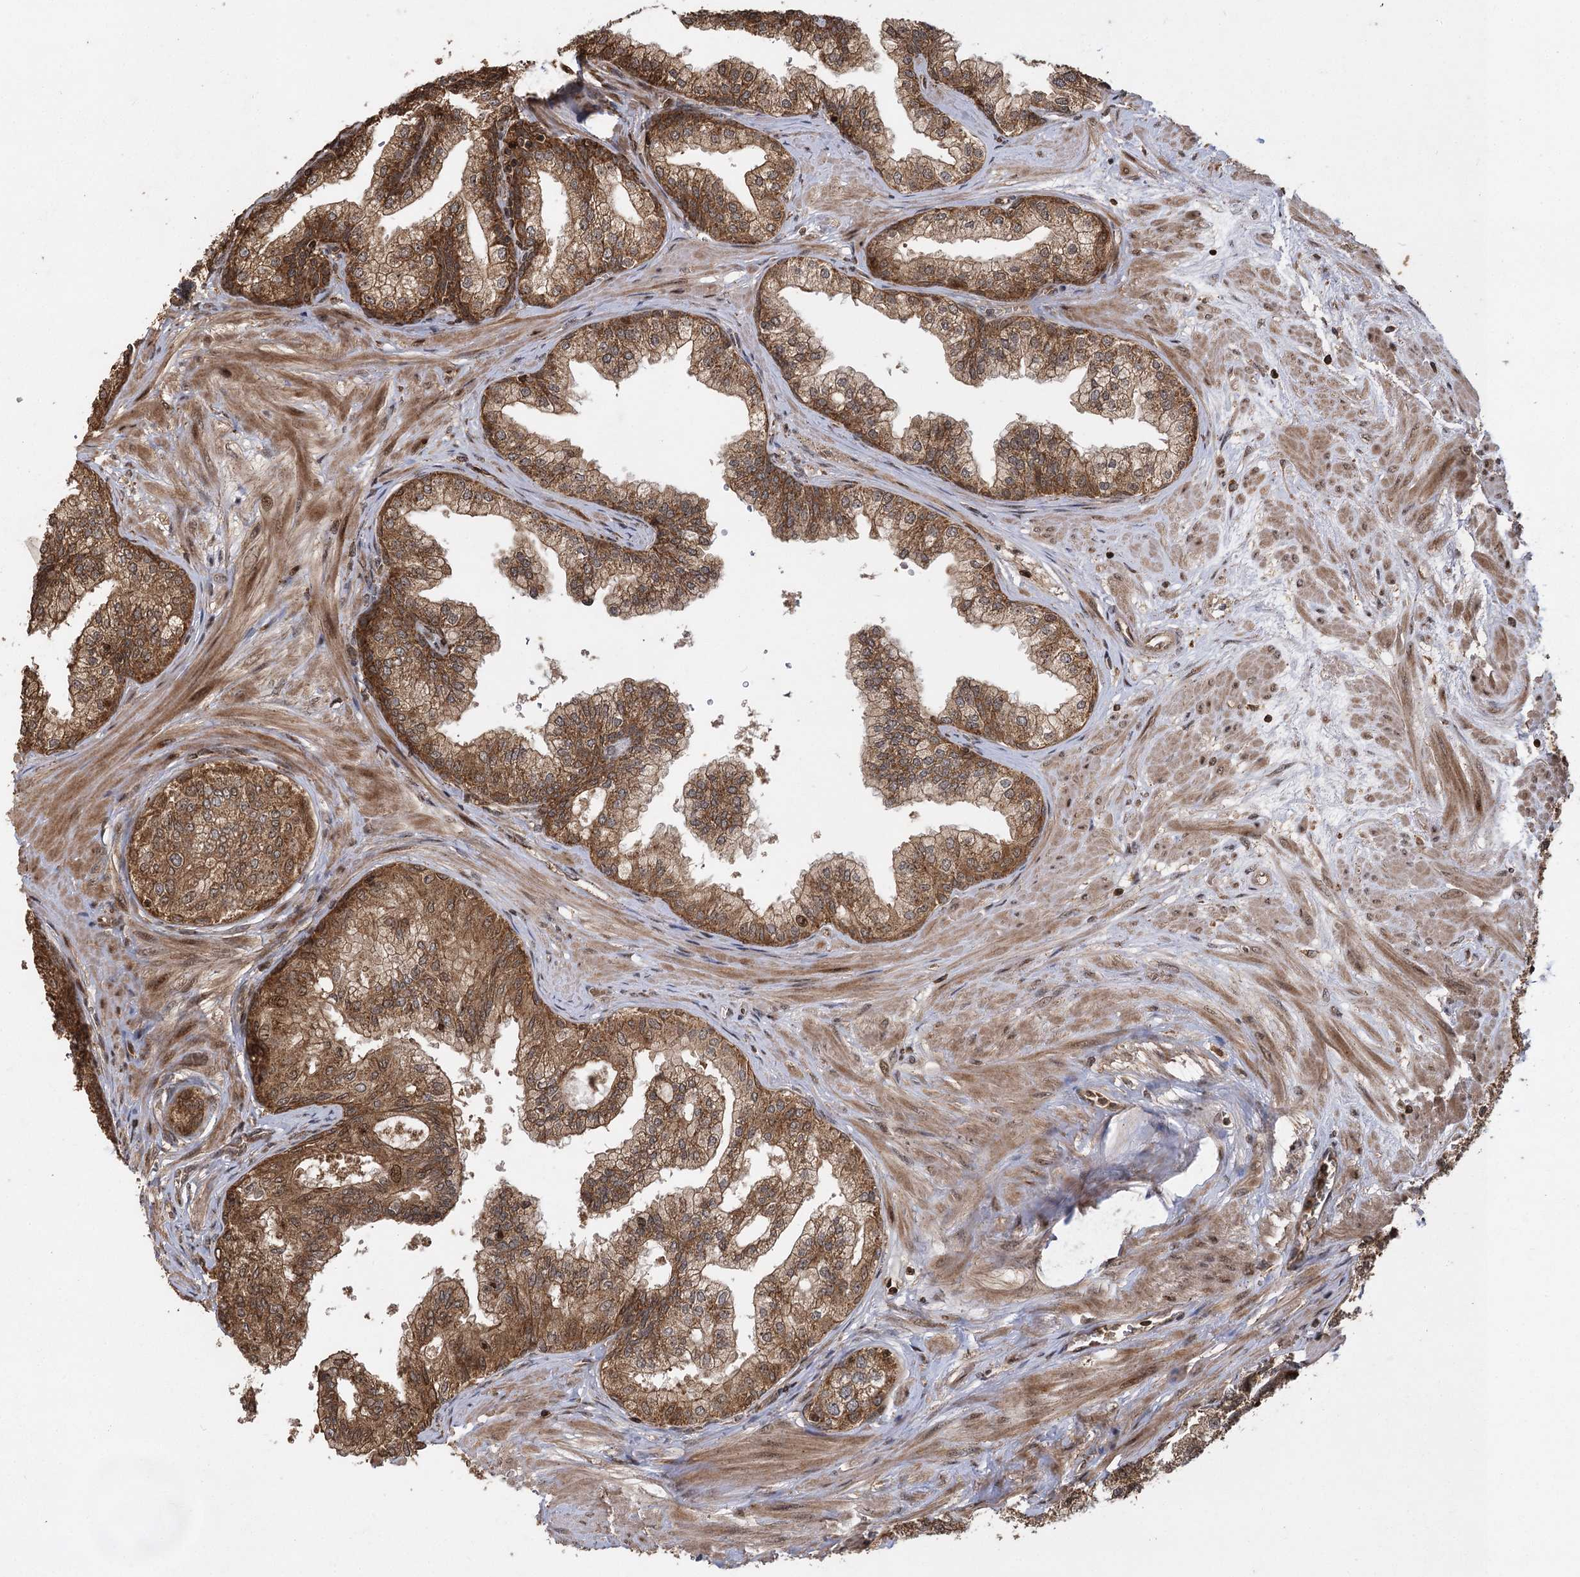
{"staining": {"intensity": "strong", "quantity": ">75%", "location": "cytoplasmic/membranous"}, "tissue": "prostate", "cell_type": "Glandular cells", "image_type": "normal", "snomed": [{"axis": "morphology", "description": "Normal tissue, NOS"}, {"axis": "topography", "description": "Prostate"}], "caption": "DAB (3,3'-diaminobenzidine) immunohistochemical staining of benign human prostate shows strong cytoplasmic/membranous protein positivity in approximately >75% of glandular cells. (brown staining indicates protein expression, while blue staining denotes nuclei).", "gene": "IL11RA", "patient": {"sex": "male", "age": 60}}